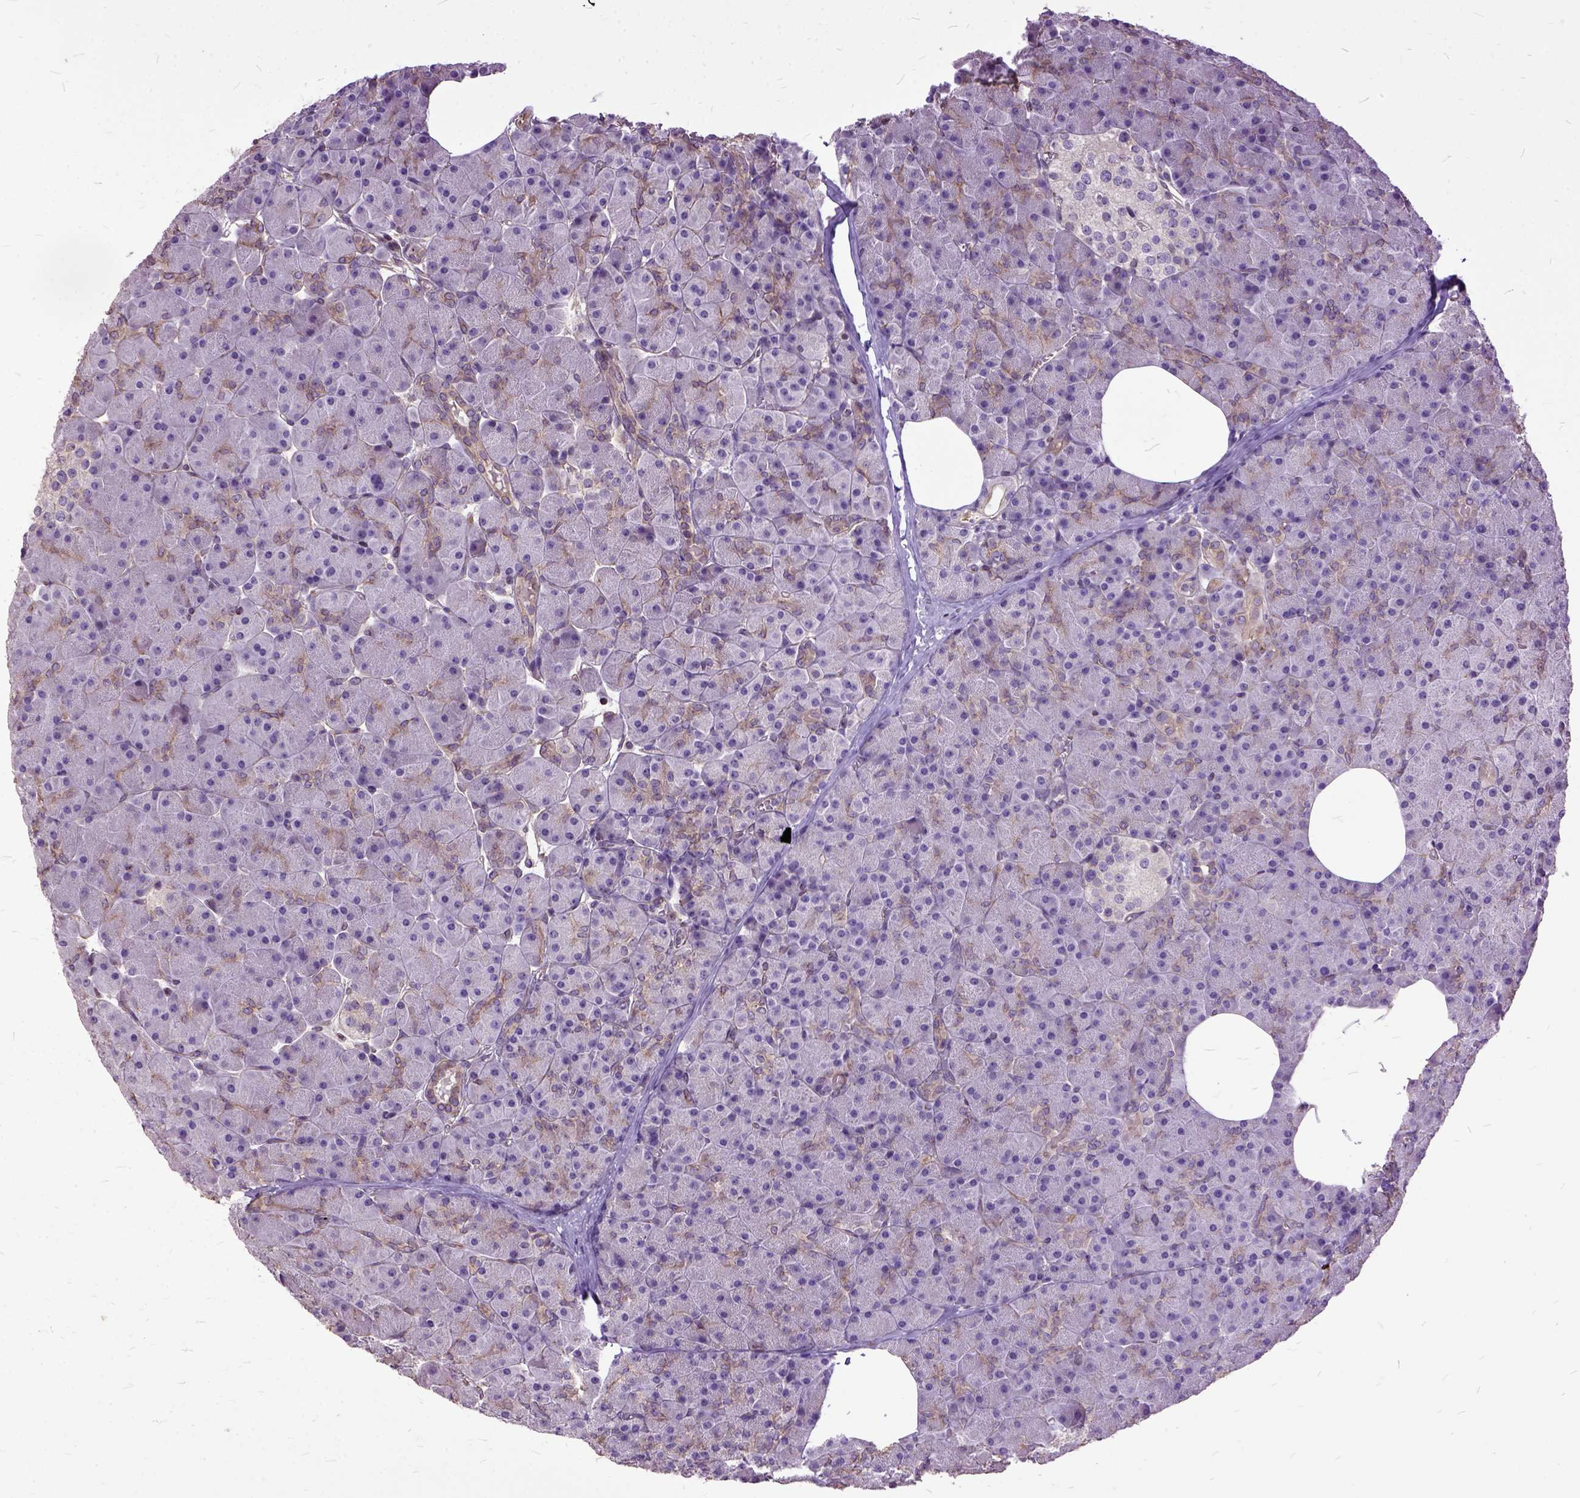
{"staining": {"intensity": "weak", "quantity": "25%-75%", "location": "cytoplasmic/membranous"}, "tissue": "pancreas", "cell_type": "Exocrine glandular cells", "image_type": "normal", "snomed": [{"axis": "morphology", "description": "Normal tissue, NOS"}, {"axis": "topography", "description": "Pancreas"}], "caption": "Immunohistochemical staining of normal pancreas shows weak cytoplasmic/membranous protein staining in about 25%-75% of exocrine glandular cells.", "gene": "AREG", "patient": {"sex": "female", "age": 45}}